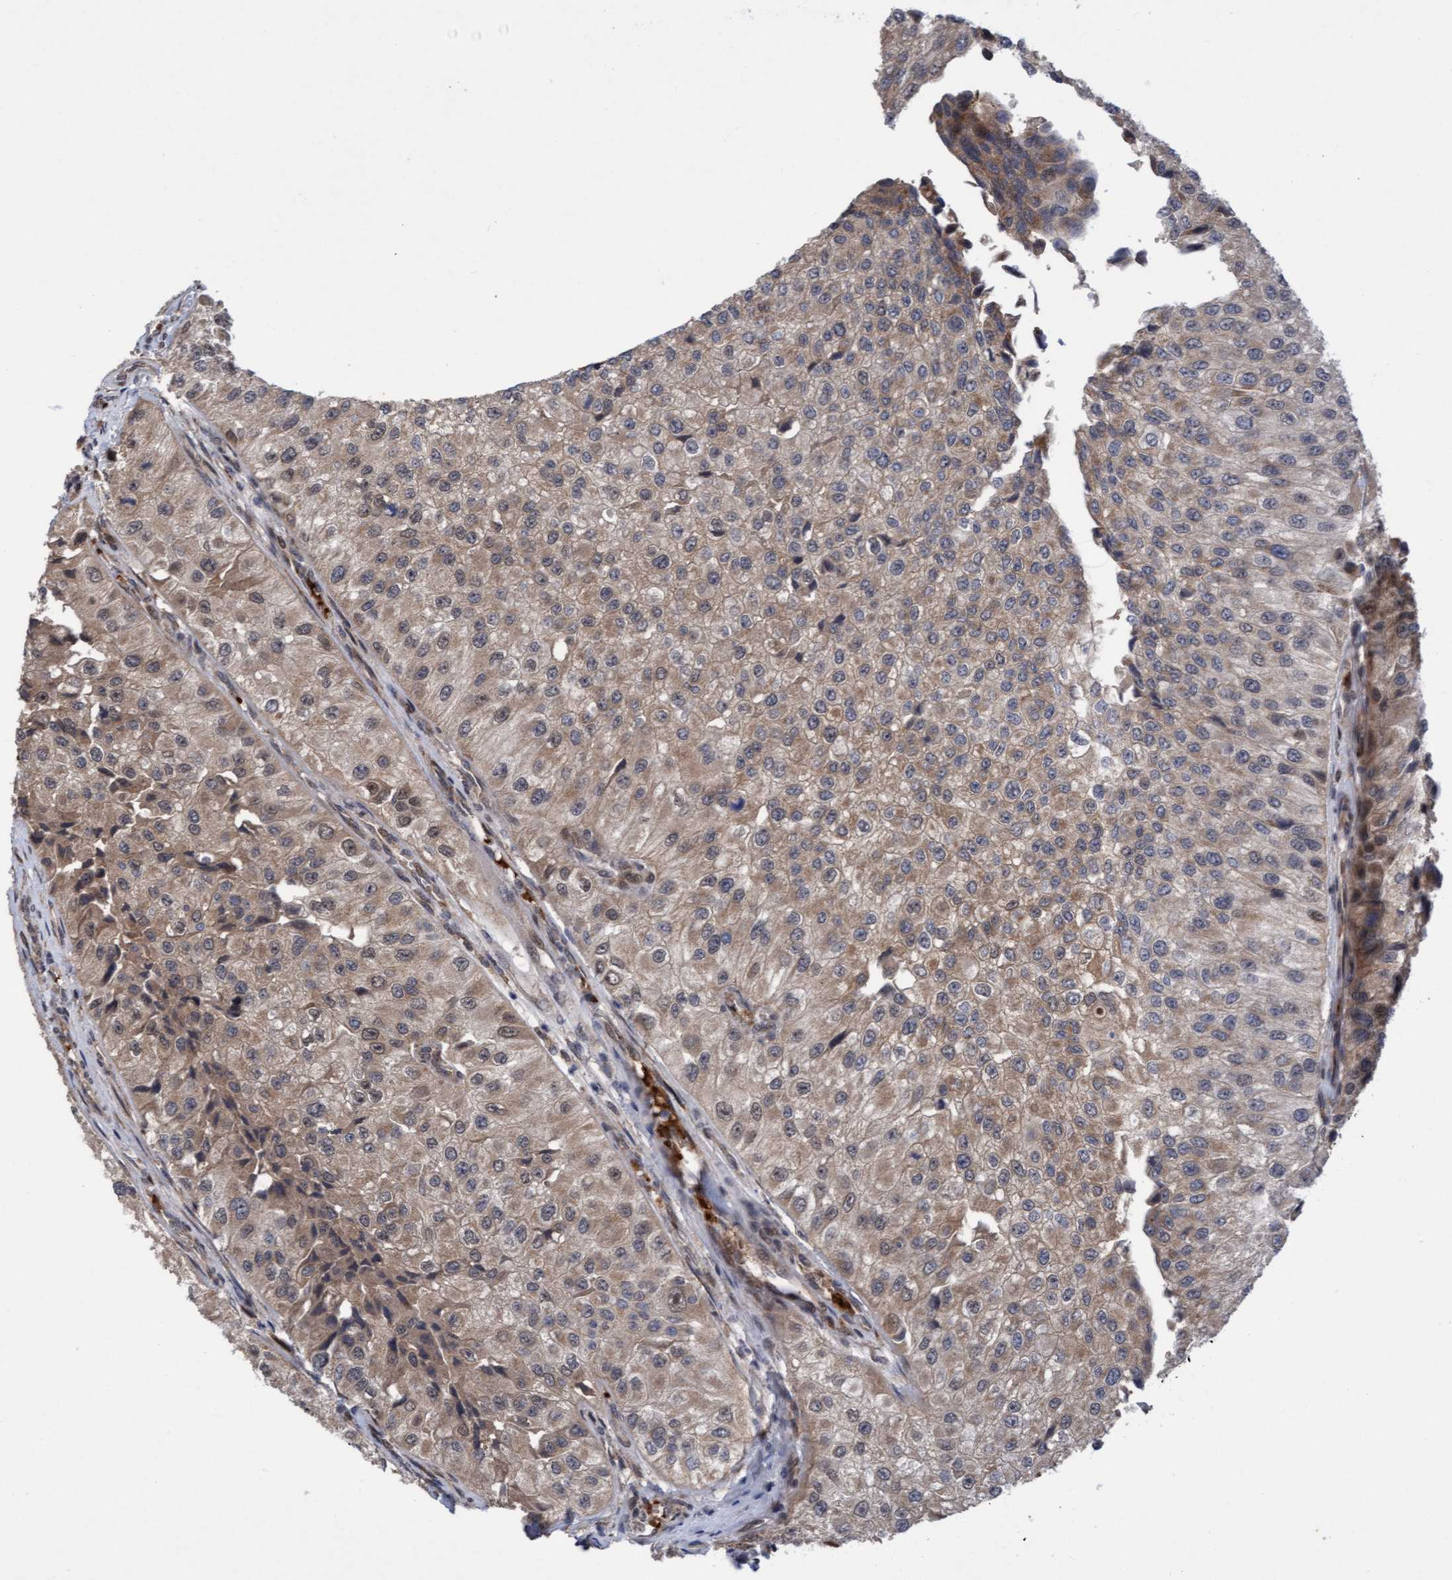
{"staining": {"intensity": "moderate", "quantity": ">75%", "location": "cytoplasmic/membranous"}, "tissue": "urothelial cancer", "cell_type": "Tumor cells", "image_type": "cancer", "snomed": [{"axis": "morphology", "description": "Urothelial carcinoma, High grade"}, {"axis": "topography", "description": "Kidney"}, {"axis": "topography", "description": "Urinary bladder"}], "caption": "The image reveals a brown stain indicating the presence of a protein in the cytoplasmic/membranous of tumor cells in high-grade urothelial carcinoma. (Stains: DAB (3,3'-diaminobenzidine) in brown, nuclei in blue, Microscopy: brightfield microscopy at high magnification).", "gene": "TANC2", "patient": {"sex": "male", "age": 77}}